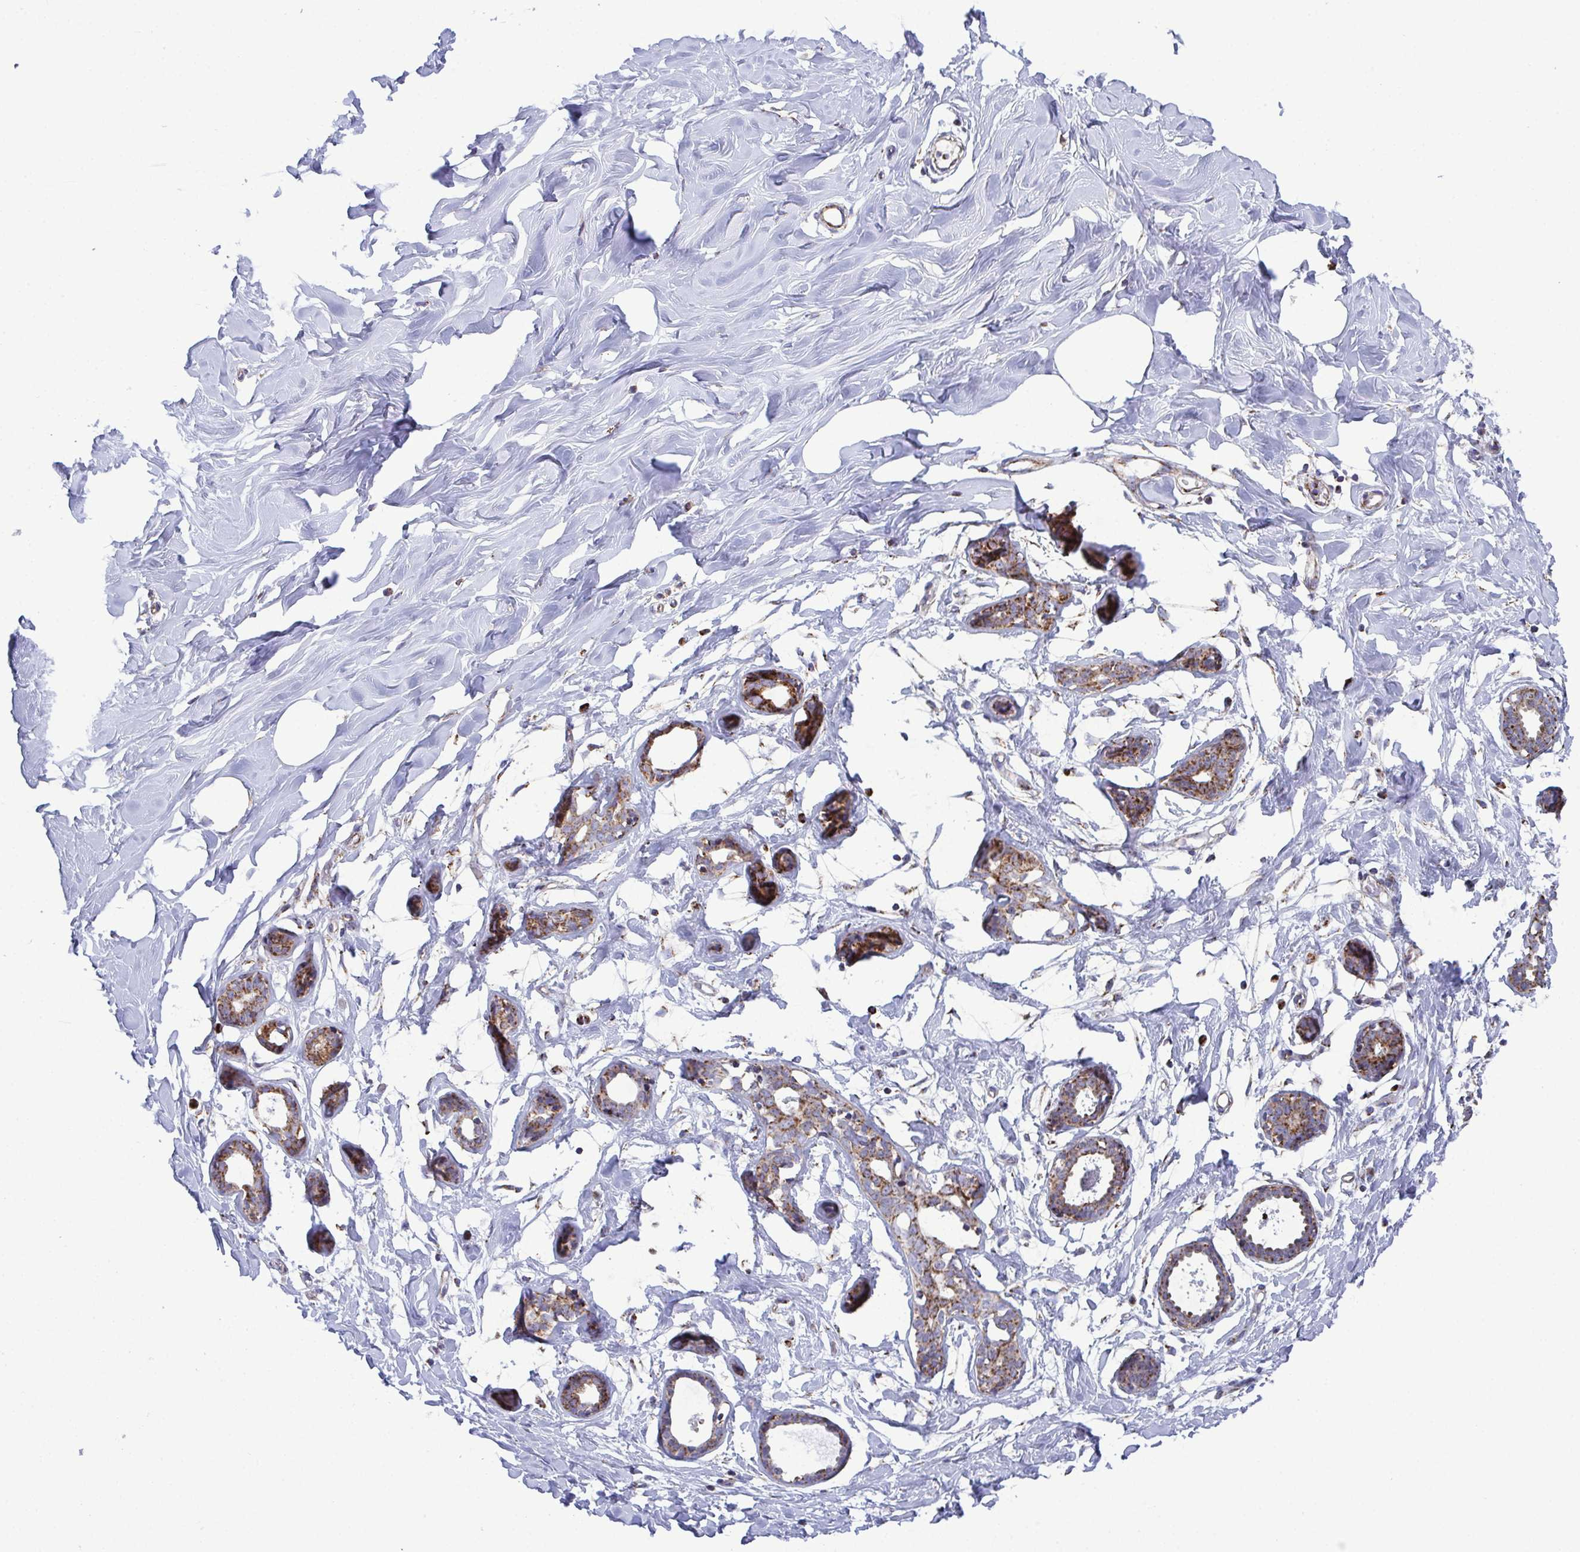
{"staining": {"intensity": "negative", "quantity": "none", "location": "none"}, "tissue": "breast", "cell_type": "Adipocytes", "image_type": "normal", "snomed": [{"axis": "morphology", "description": "Normal tissue, NOS"}, {"axis": "topography", "description": "Breast"}], "caption": "A high-resolution photomicrograph shows immunohistochemistry (IHC) staining of benign breast, which demonstrates no significant expression in adipocytes. (DAB immunohistochemistry (IHC) with hematoxylin counter stain).", "gene": "CSDE1", "patient": {"sex": "female", "age": 27}}